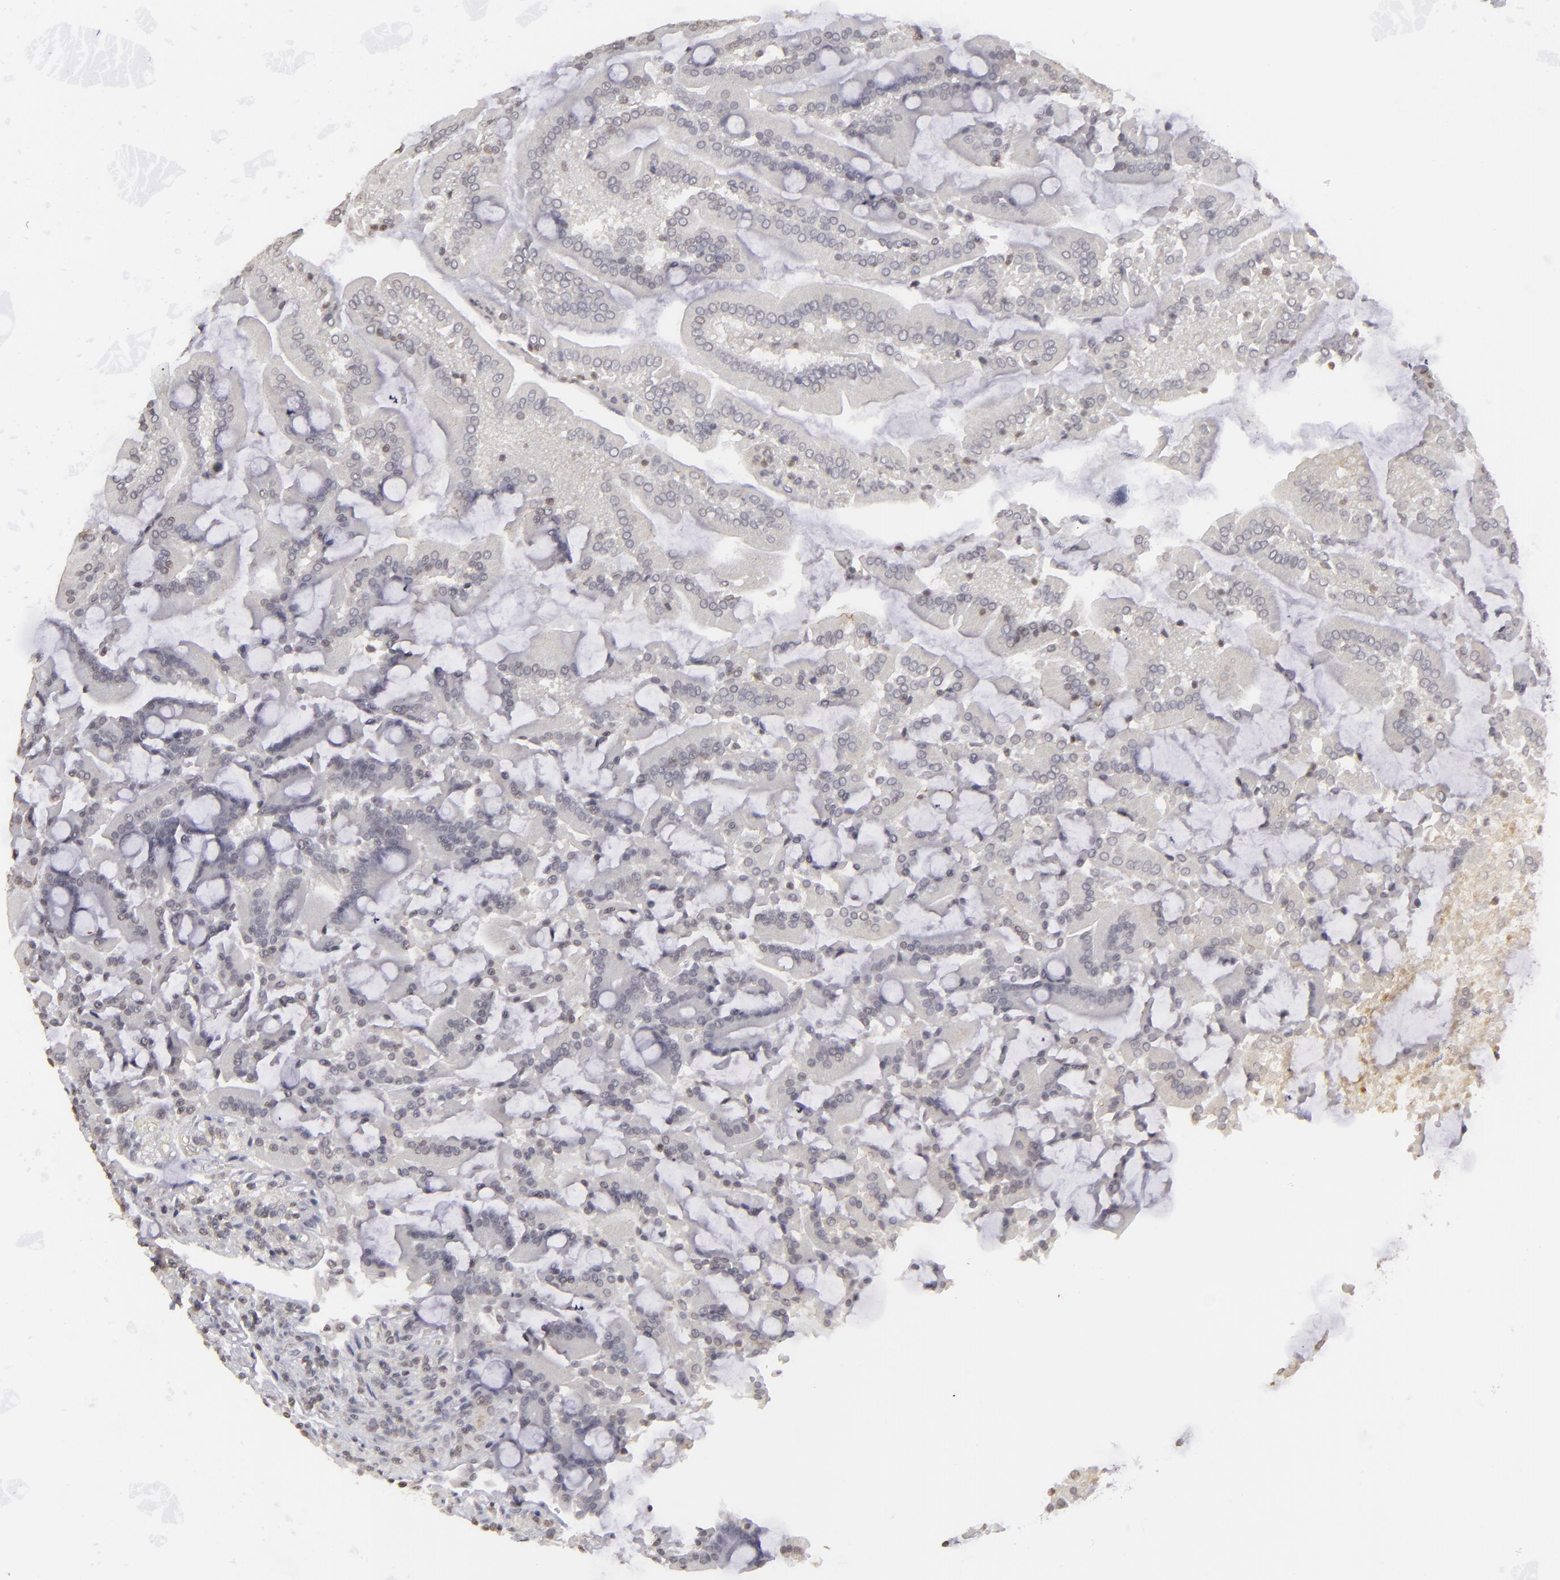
{"staining": {"intensity": "strong", "quantity": "25%-75%", "location": "cytoplasmic/membranous"}, "tissue": "duodenum", "cell_type": "Glandular cells", "image_type": "normal", "snomed": [{"axis": "morphology", "description": "Normal tissue, NOS"}, {"axis": "topography", "description": "Duodenum"}], "caption": "Duodenum stained with DAB (3,3'-diaminobenzidine) IHC shows high levels of strong cytoplasmic/membranous expression in about 25%-75% of glandular cells. Nuclei are stained in blue.", "gene": "CLDN2", "patient": {"sex": "female", "age": 64}}